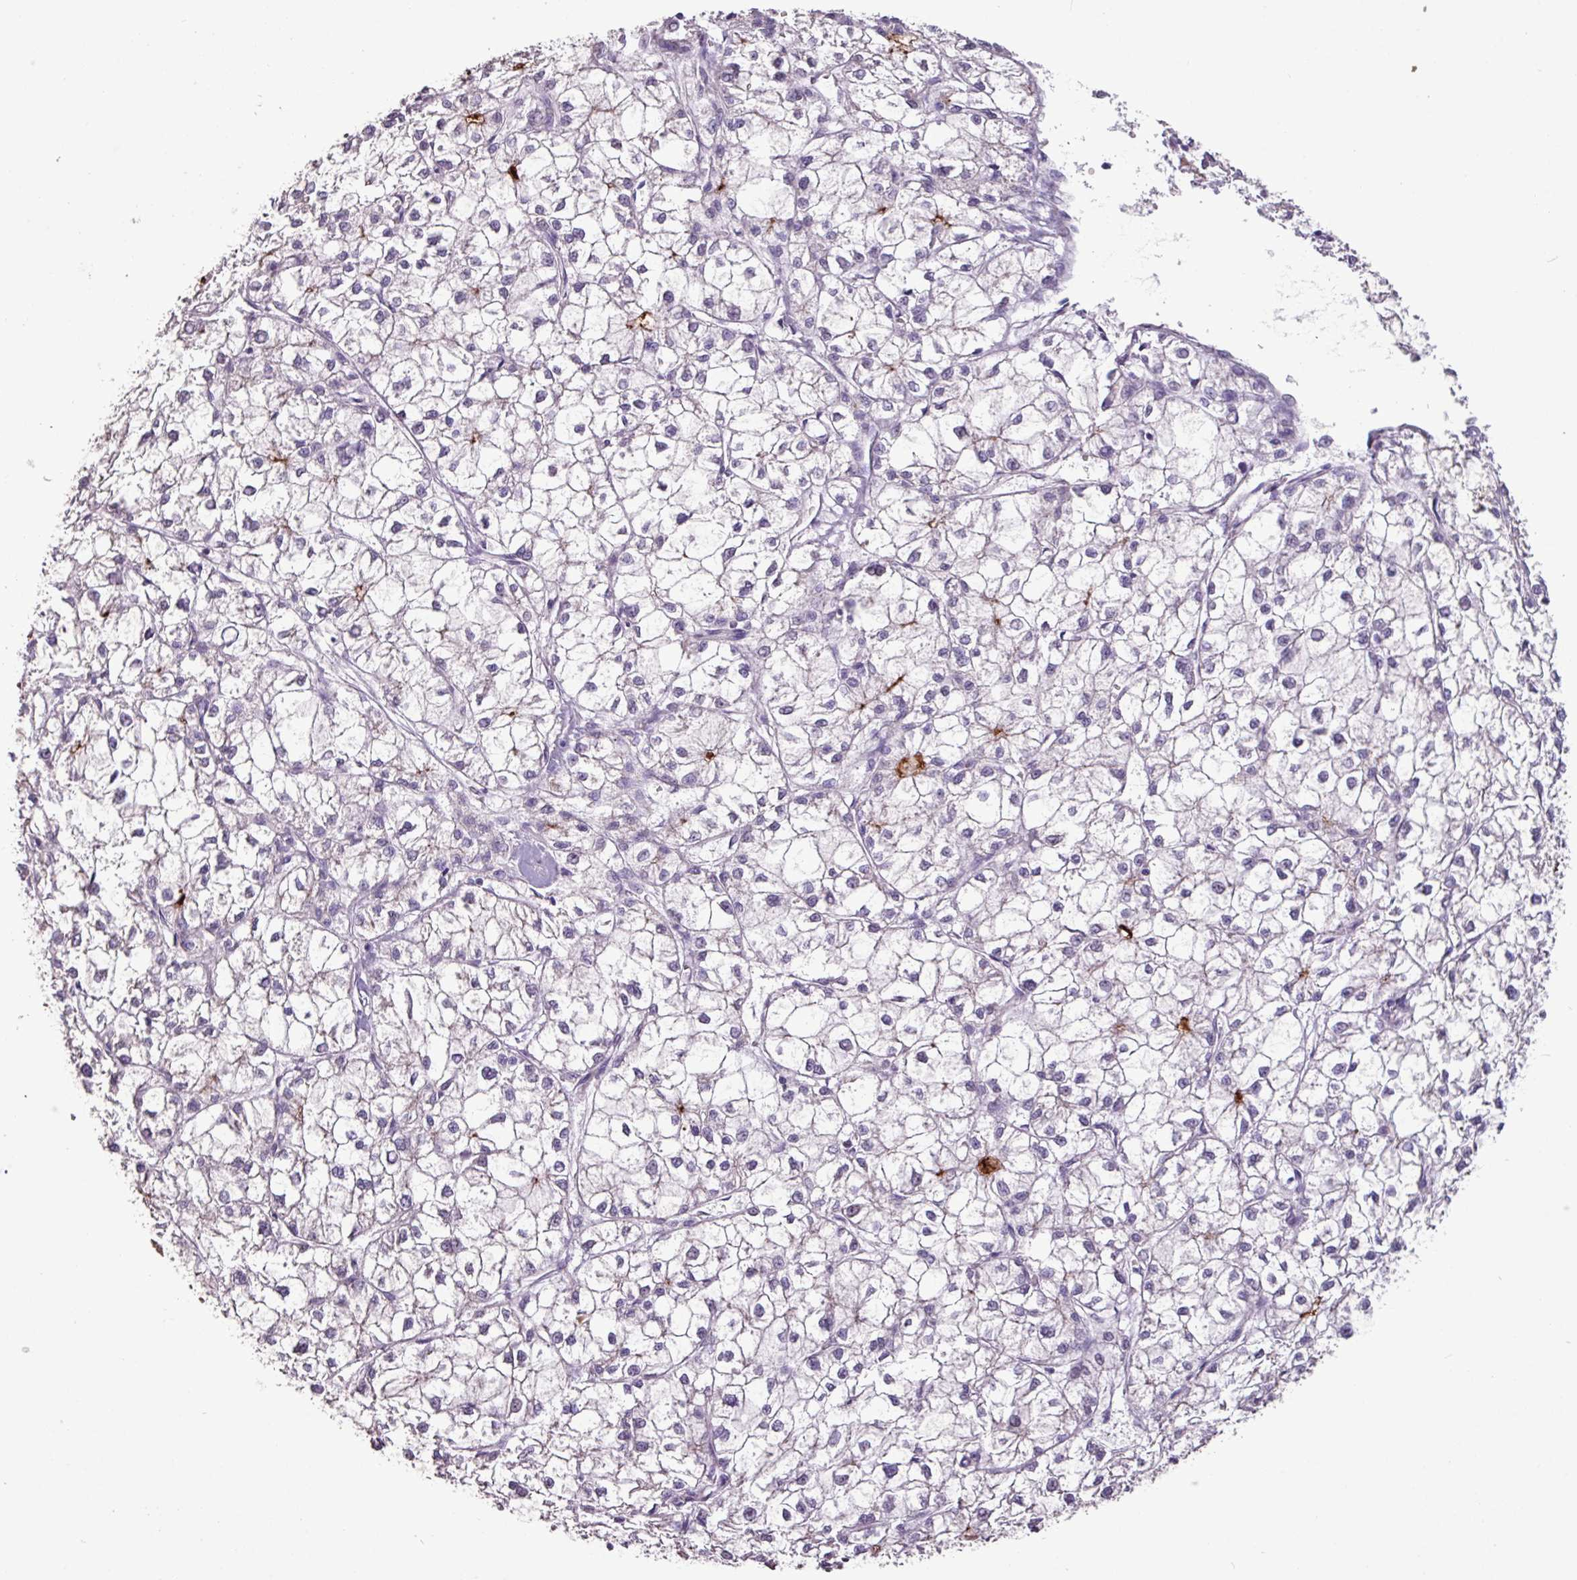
{"staining": {"intensity": "negative", "quantity": "none", "location": "none"}, "tissue": "liver cancer", "cell_type": "Tumor cells", "image_type": "cancer", "snomed": [{"axis": "morphology", "description": "Carcinoma, Hepatocellular, NOS"}, {"axis": "topography", "description": "Liver"}], "caption": "Immunohistochemistry of human liver cancer displays no positivity in tumor cells.", "gene": "L3MBTL3", "patient": {"sex": "female", "age": 43}}